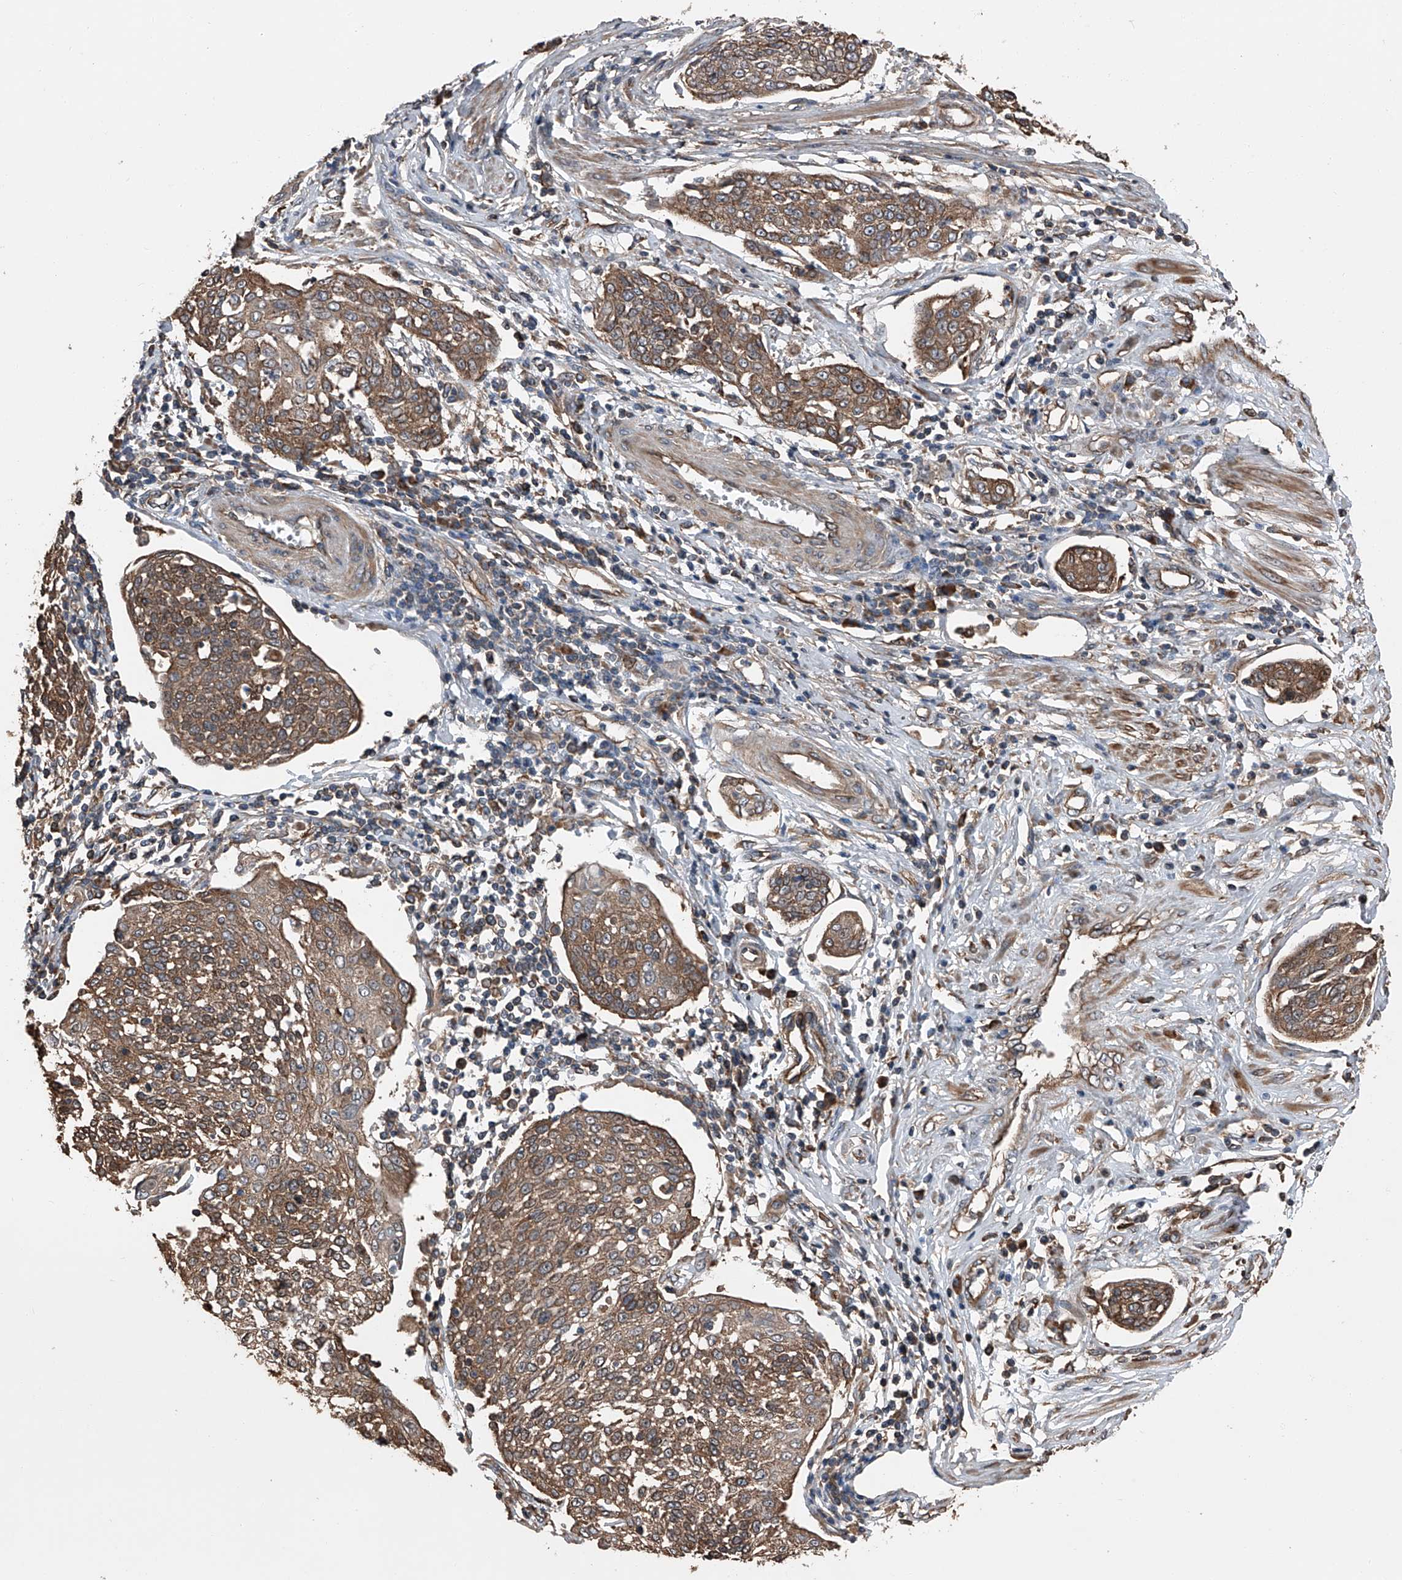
{"staining": {"intensity": "moderate", "quantity": ">75%", "location": "cytoplasmic/membranous"}, "tissue": "cervical cancer", "cell_type": "Tumor cells", "image_type": "cancer", "snomed": [{"axis": "morphology", "description": "Squamous cell carcinoma, NOS"}, {"axis": "topography", "description": "Cervix"}], "caption": "Cervical squamous cell carcinoma stained with DAB immunohistochemistry (IHC) exhibits medium levels of moderate cytoplasmic/membranous positivity in approximately >75% of tumor cells. The protein of interest is stained brown, and the nuclei are stained in blue (DAB (3,3'-diaminobenzidine) IHC with brightfield microscopy, high magnification).", "gene": "KCNJ2", "patient": {"sex": "female", "age": 34}}